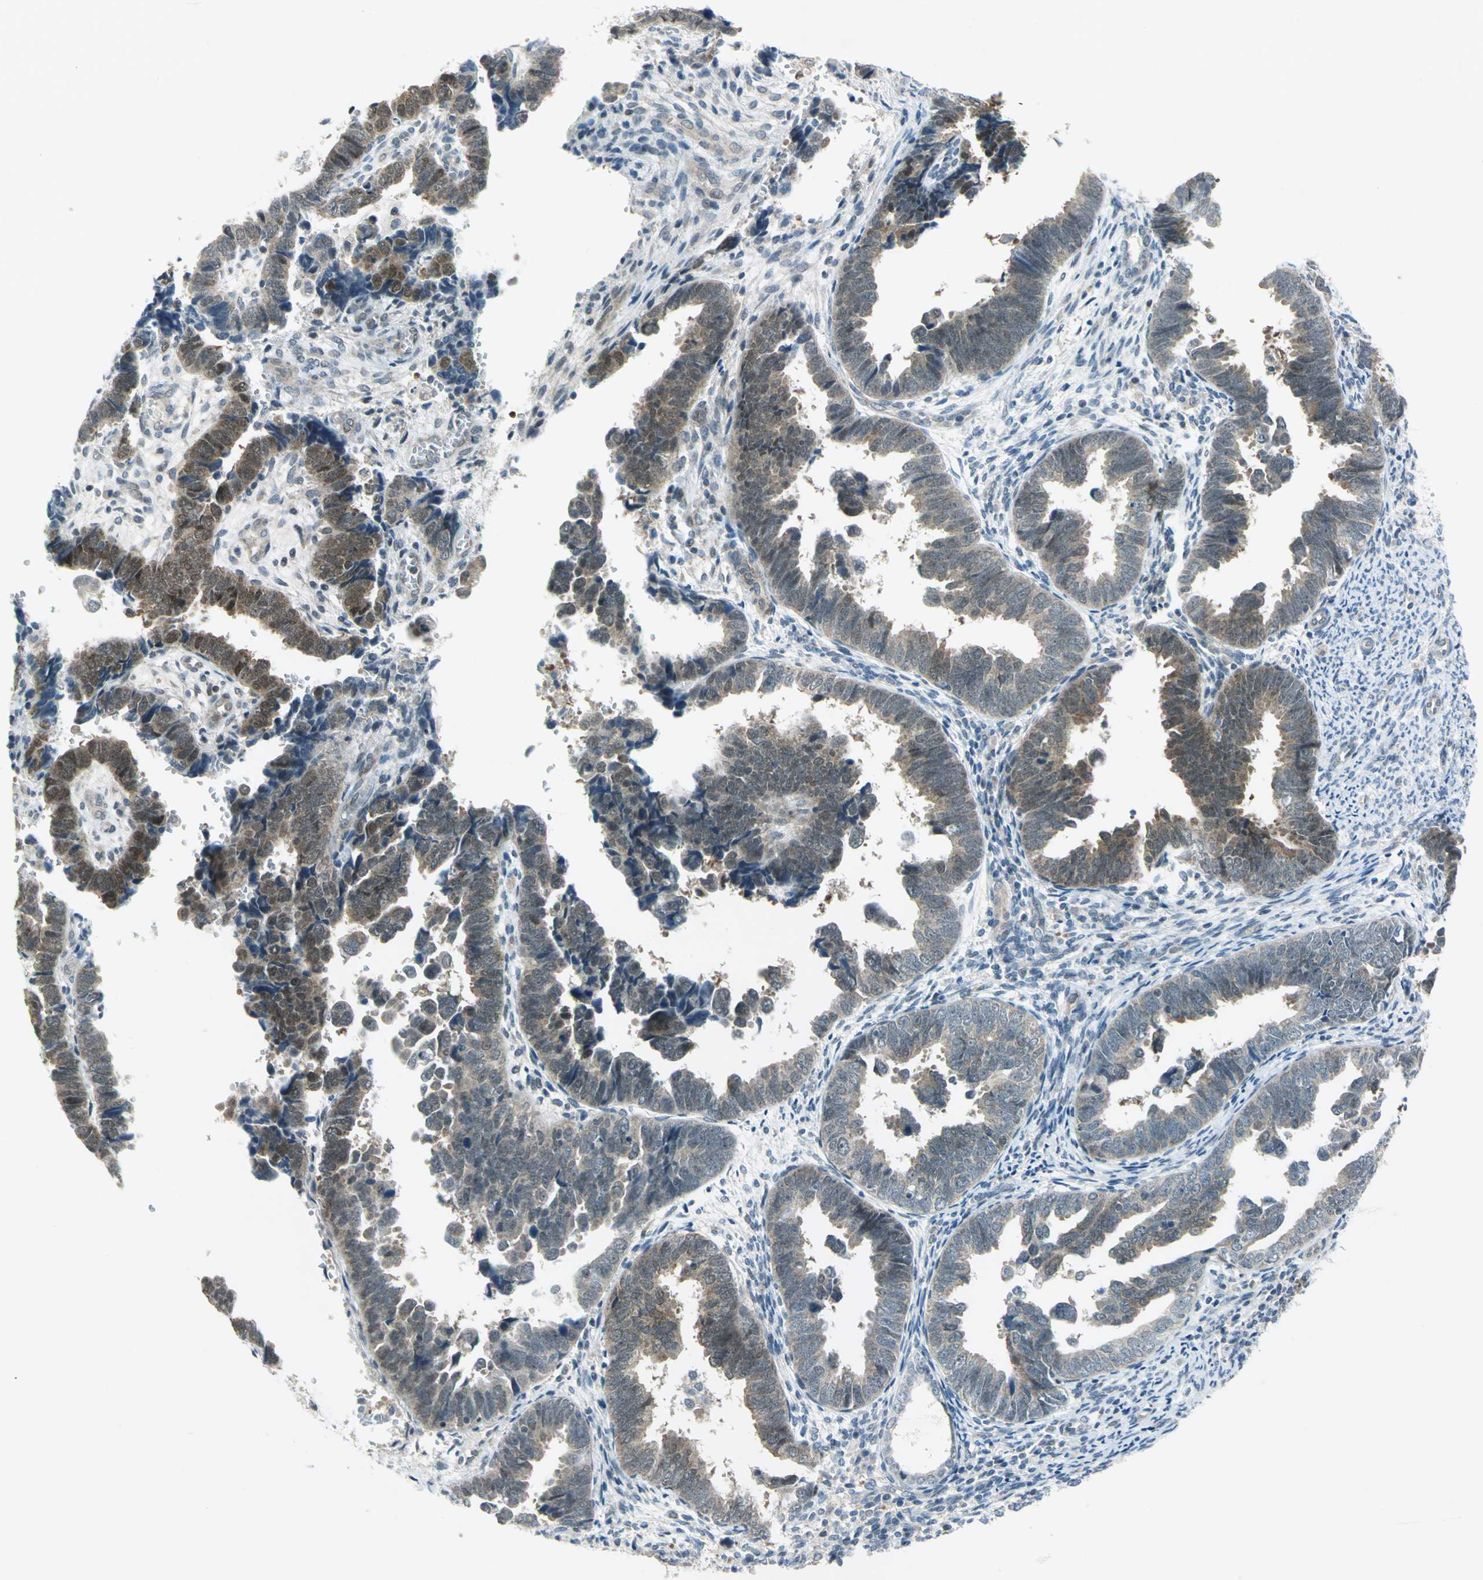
{"staining": {"intensity": "moderate", "quantity": "<25%", "location": "cytoplasmic/membranous,nuclear"}, "tissue": "endometrial cancer", "cell_type": "Tumor cells", "image_type": "cancer", "snomed": [{"axis": "morphology", "description": "Adenocarcinoma, NOS"}, {"axis": "topography", "description": "Endometrium"}], "caption": "Immunohistochemistry staining of endometrial cancer, which exhibits low levels of moderate cytoplasmic/membranous and nuclear expression in approximately <25% of tumor cells indicating moderate cytoplasmic/membranous and nuclear protein positivity. The staining was performed using DAB (3,3'-diaminobenzidine) (brown) for protein detection and nuclei were counterstained in hematoxylin (blue).", "gene": "PIN1", "patient": {"sex": "female", "age": 75}}